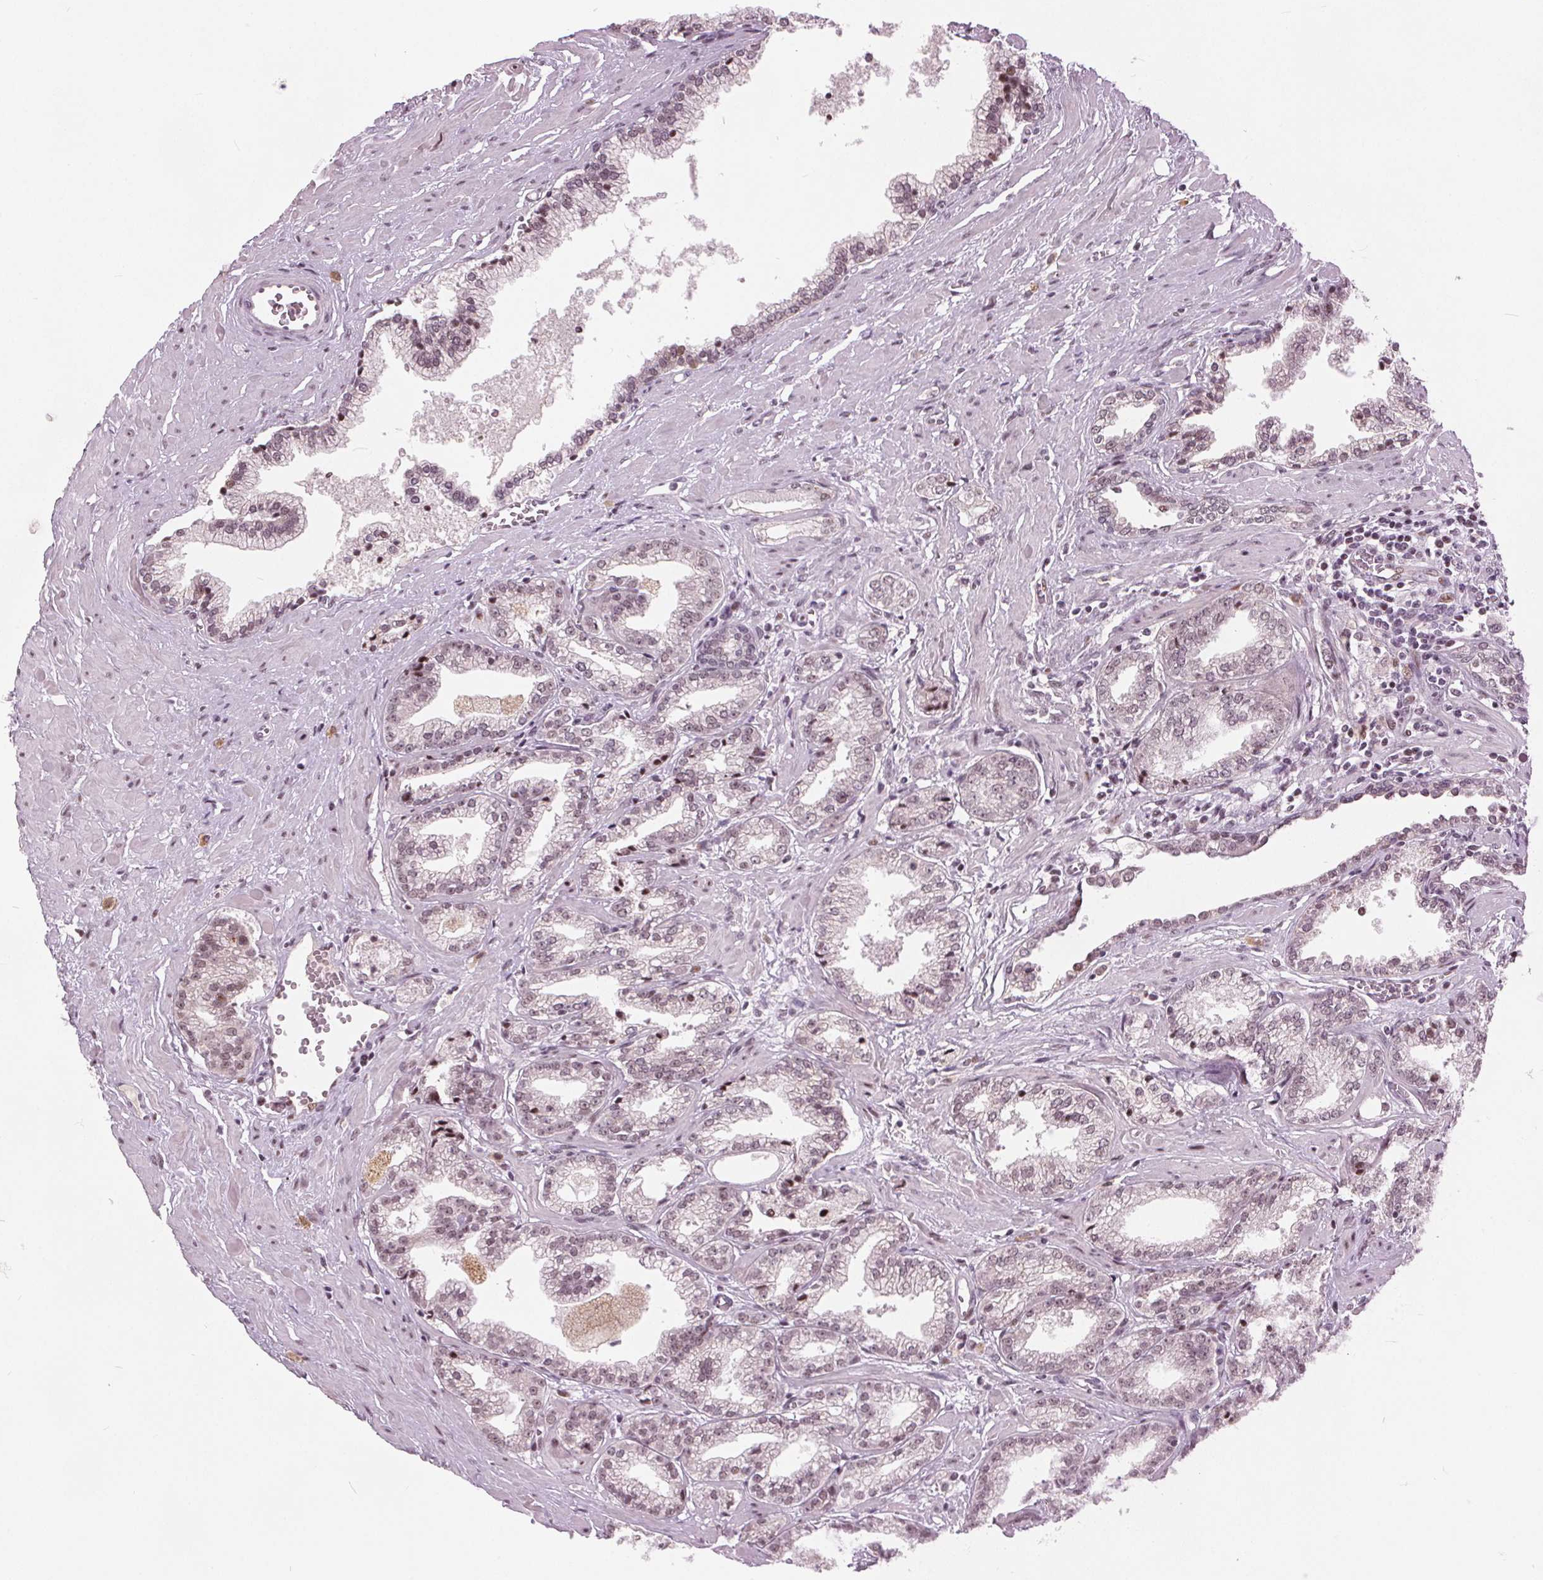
{"staining": {"intensity": "weak", "quantity": ">75%", "location": "nuclear"}, "tissue": "prostate cancer", "cell_type": "Tumor cells", "image_type": "cancer", "snomed": [{"axis": "morphology", "description": "Adenocarcinoma, Low grade"}, {"axis": "topography", "description": "Prostate"}], "caption": "Protein staining of prostate cancer (low-grade adenocarcinoma) tissue exhibits weak nuclear positivity in approximately >75% of tumor cells.", "gene": "TTC34", "patient": {"sex": "male", "age": 60}}